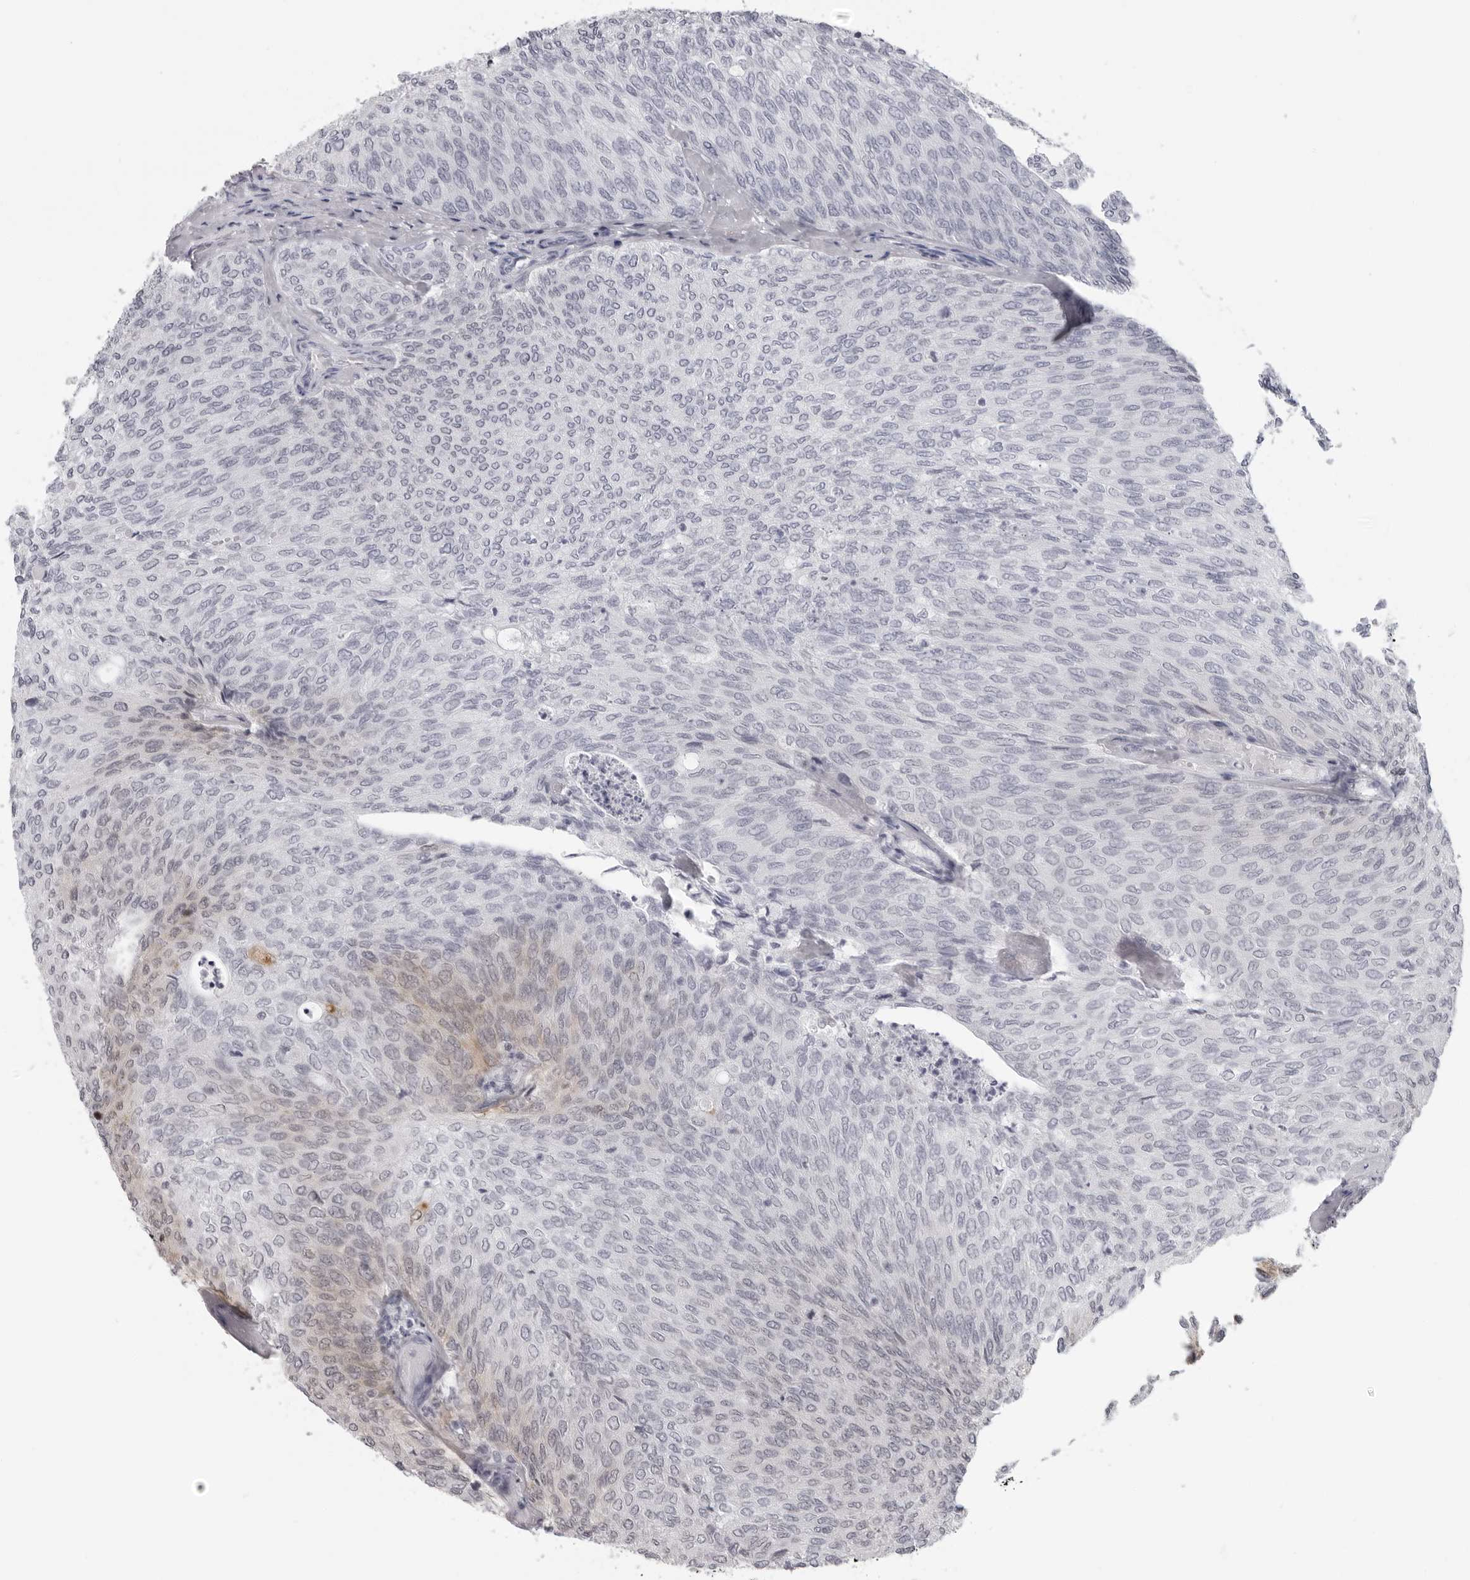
{"staining": {"intensity": "weak", "quantity": "<25%", "location": "cytoplasmic/membranous"}, "tissue": "urothelial cancer", "cell_type": "Tumor cells", "image_type": "cancer", "snomed": [{"axis": "morphology", "description": "Urothelial carcinoma, Low grade"}, {"axis": "topography", "description": "Urinary bladder"}], "caption": "A histopathology image of human urothelial cancer is negative for staining in tumor cells.", "gene": "DNALI1", "patient": {"sex": "female", "age": 79}}